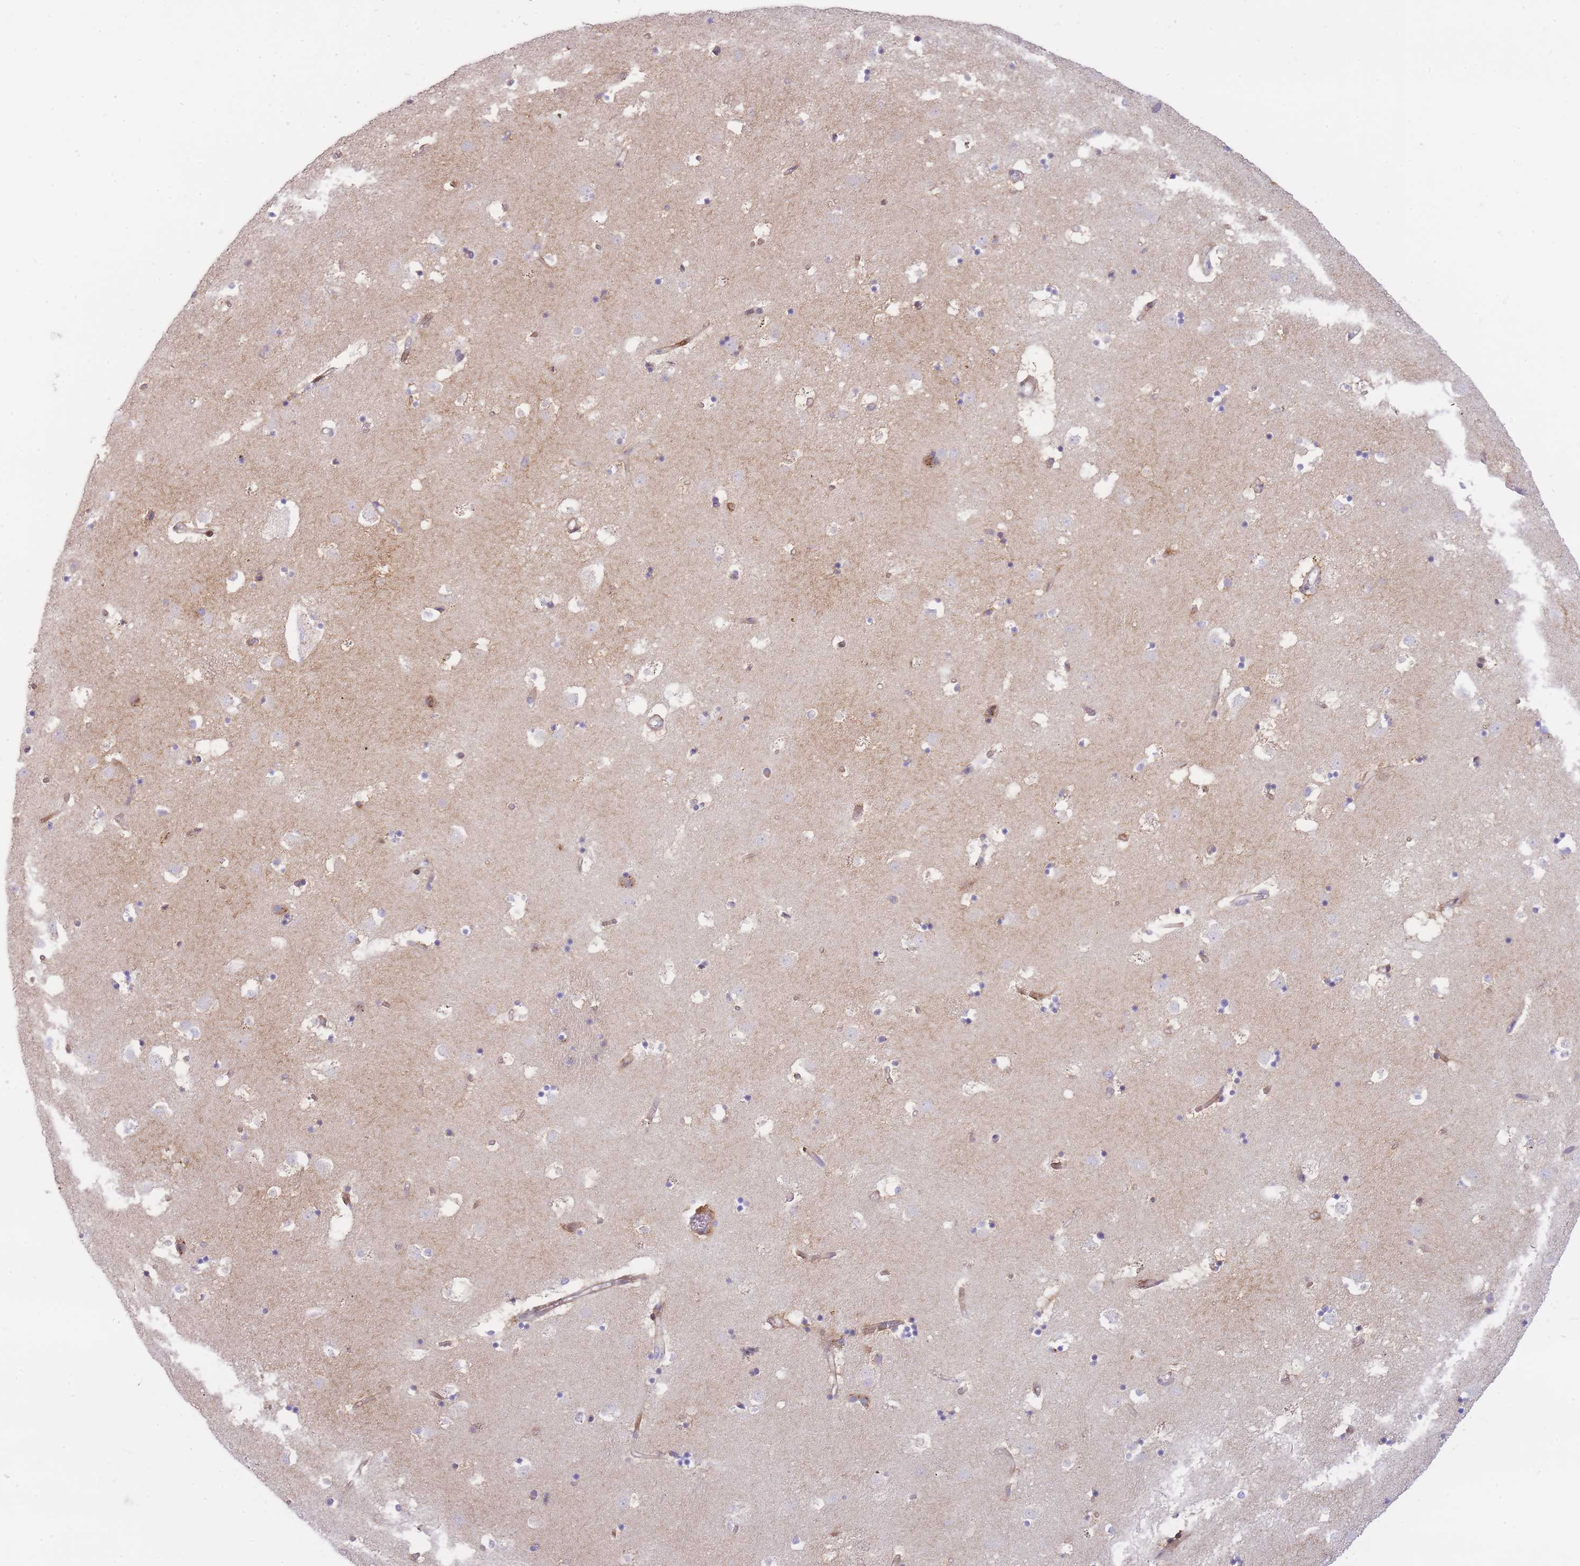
{"staining": {"intensity": "negative", "quantity": "none", "location": "none"}, "tissue": "caudate", "cell_type": "Glial cells", "image_type": "normal", "snomed": [{"axis": "morphology", "description": "Normal tissue, NOS"}, {"axis": "topography", "description": "Lateral ventricle wall"}], "caption": "This is a histopathology image of immunohistochemistry (IHC) staining of normal caudate, which shows no staining in glial cells.", "gene": "ATP5MC2", "patient": {"sex": "male", "age": 58}}